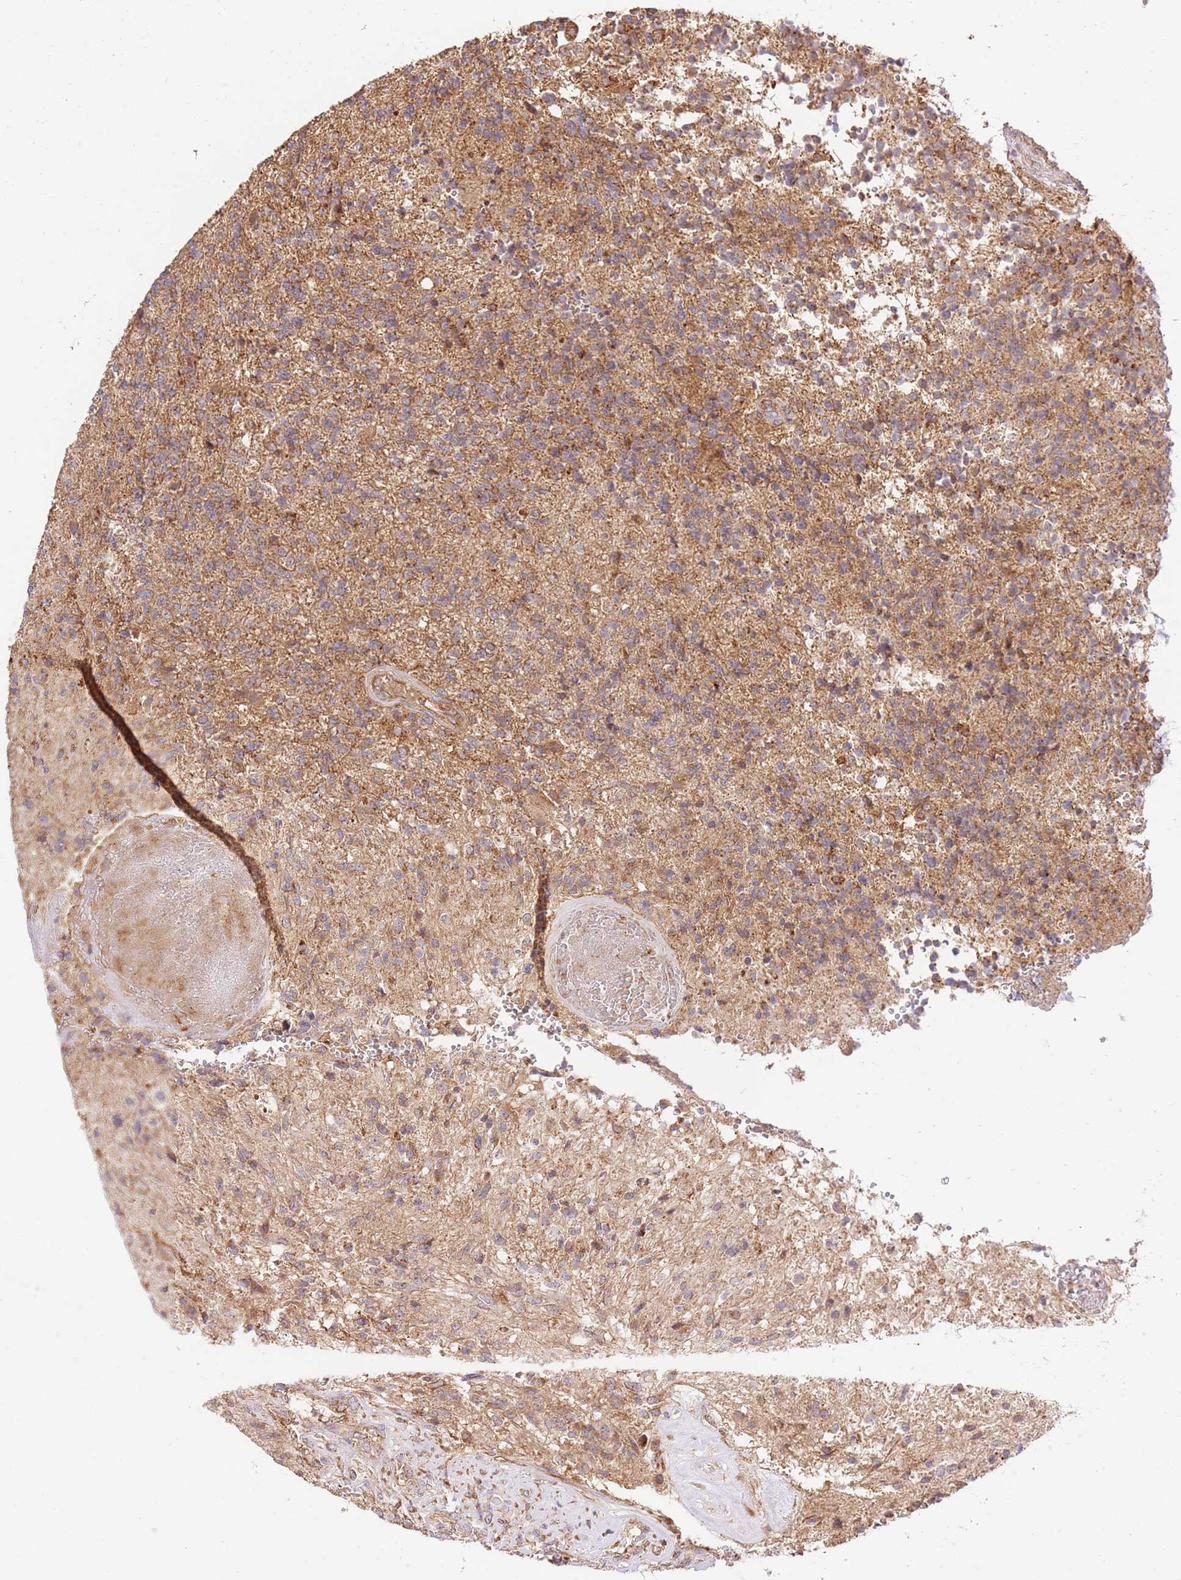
{"staining": {"intensity": "weak", "quantity": ">75%", "location": "cytoplasmic/membranous"}, "tissue": "glioma", "cell_type": "Tumor cells", "image_type": "cancer", "snomed": [{"axis": "morphology", "description": "Glioma, malignant, High grade"}, {"axis": "topography", "description": "Brain"}], "caption": "Glioma was stained to show a protein in brown. There is low levels of weak cytoplasmic/membranous positivity in approximately >75% of tumor cells. Using DAB (3,3'-diaminobenzidine) (brown) and hematoxylin (blue) stains, captured at high magnification using brightfield microscopy.", "gene": "SPATA2L", "patient": {"sex": "male", "age": 56}}